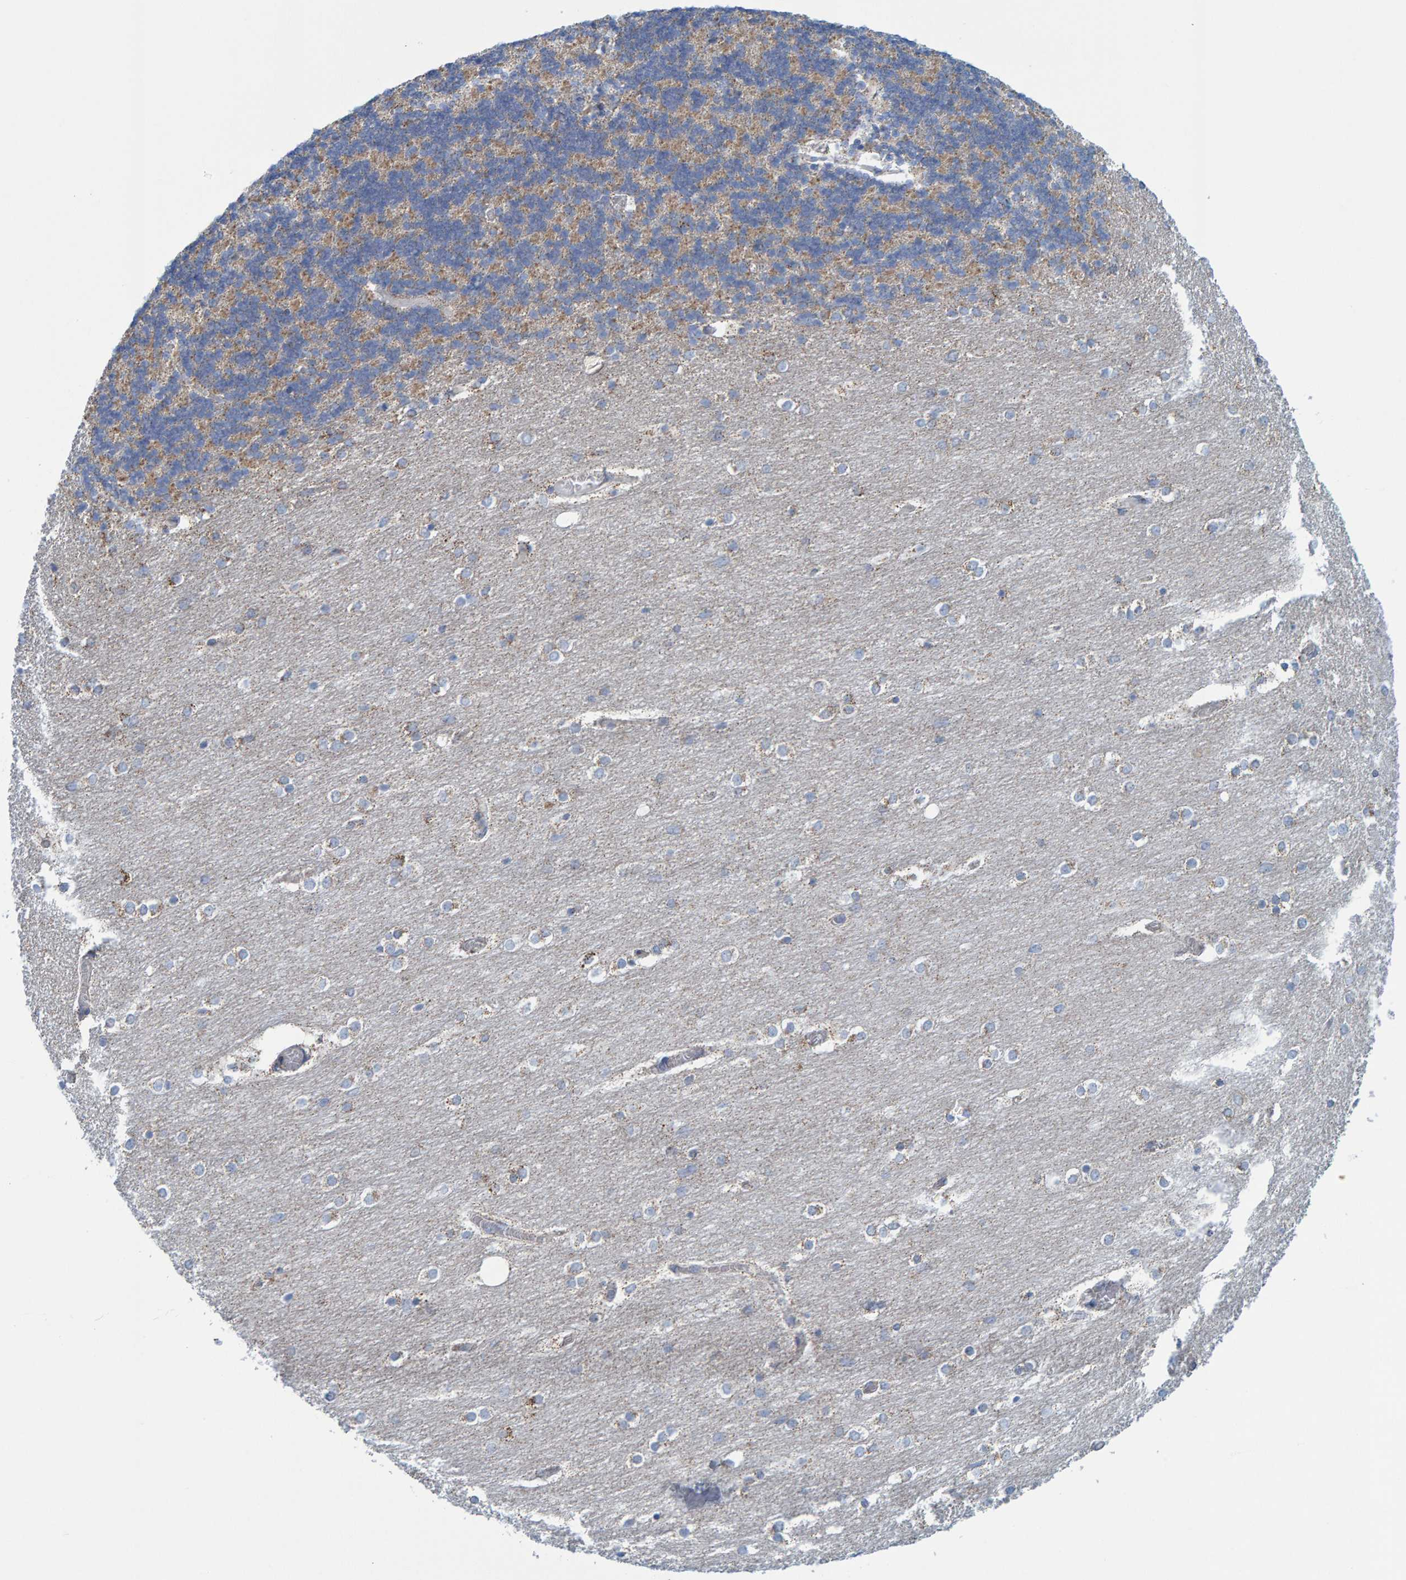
{"staining": {"intensity": "weak", "quantity": "<25%", "location": "cytoplasmic/membranous"}, "tissue": "cerebellum", "cell_type": "Cells in granular layer", "image_type": "normal", "snomed": [{"axis": "morphology", "description": "Normal tissue, NOS"}, {"axis": "topography", "description": "Cerebellum"}], "caption": "This is a photomicrograph of IHC staining of normal cerebellum, which shows no expression in cells in granular layer.", "gene": "MRPS7", "patient": {"sex": "female", "age": 54}}